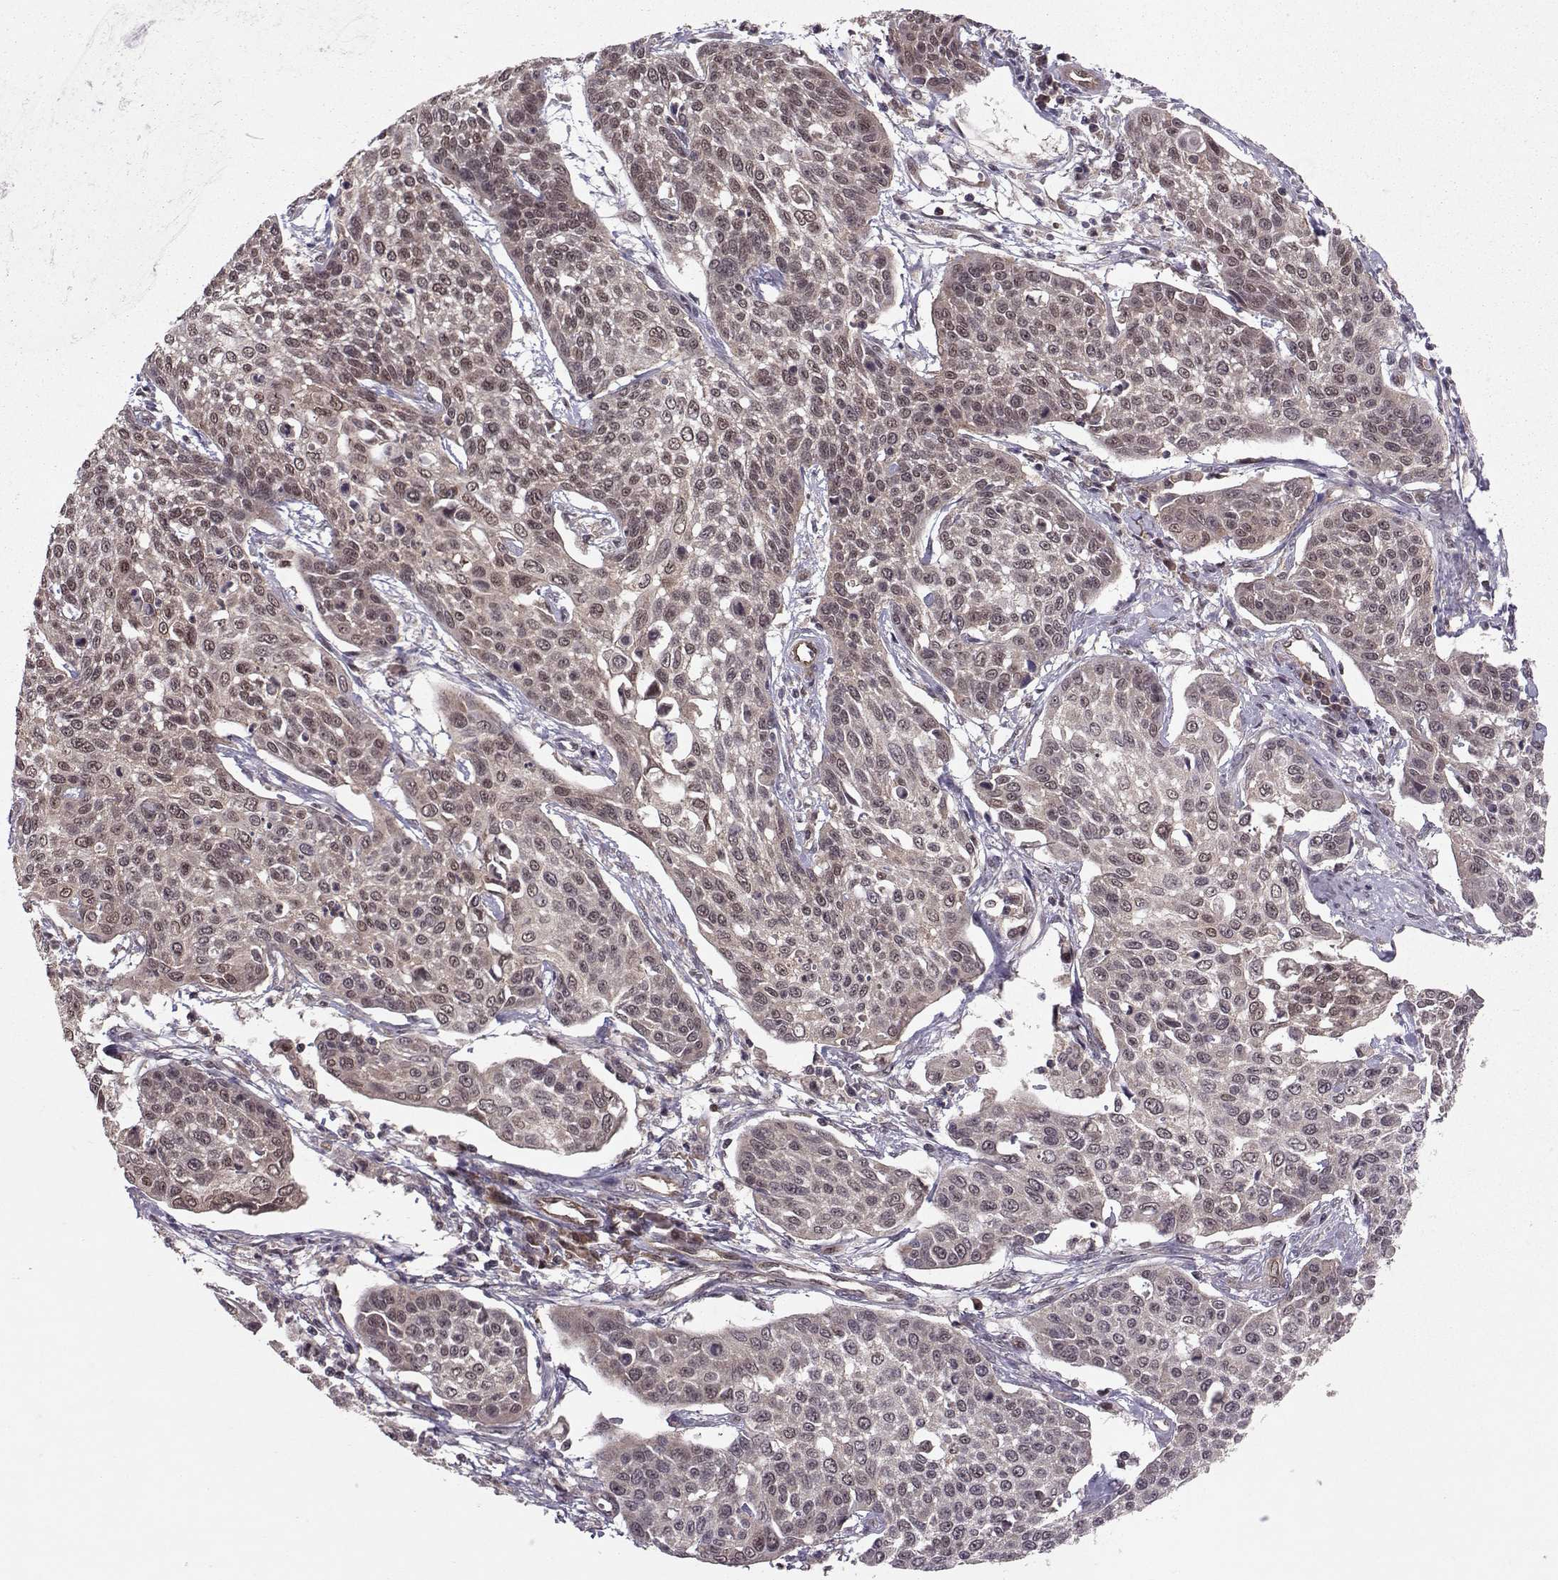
{"staining": {"intensity": "negative", "quantity": "none", "location": "none"}, "tissue": "cervical cancer", "cell_type": "Tumor cells", "image_type": "cancer", "snomed": [{"axis": "morphology", "description": "Squamous cell carcinoma, NOS"}, {"axis": "topography", "description": "Cervix"}], "caption": "The micrograph shows no significant expression in tumor cells of cervical squamous cell carcinoma.", "gene": "PPP2R2A", "patient": {"sex": "female", "age": 34}}